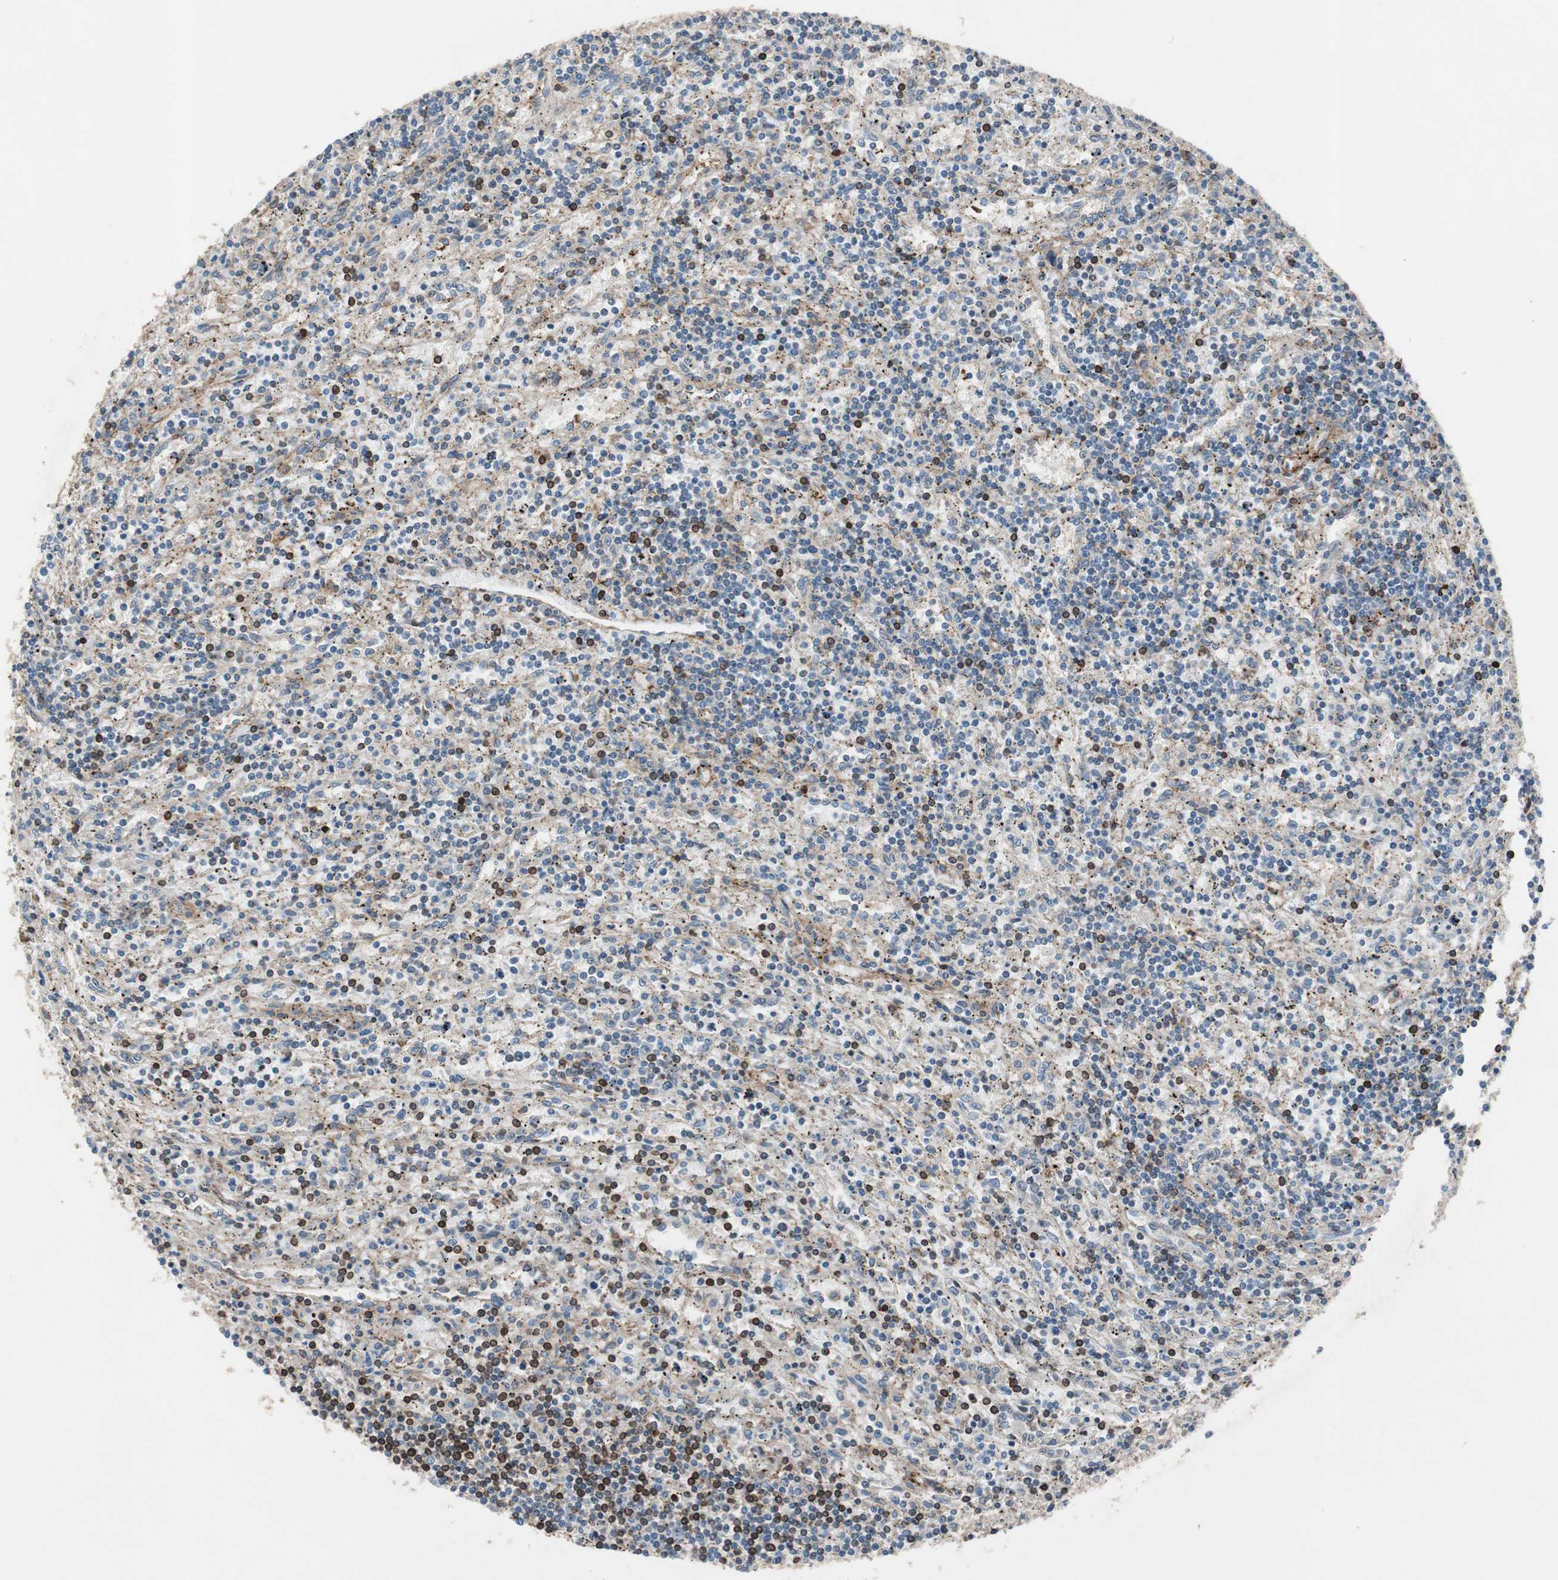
{"staining": {"intensity": "moderate", "quantity": "<25%", "location": "nuclear"}, "tissue": "lymphoma", "cell_type": "Tumor cells", "image_type": "cancer", "snomed": [{"axis": "morphology", "description": "Malignant lymphoma, non-Hodgkin's type, Low grade"}, {"axis": "topography", "description": "Spleen"}], "caption": "Moderate nuclear protein positivity is identified in about <25% of tumor cells in low-grade malignant lymphoma, non-Hodgkin's type.", "gene": "GRHL1", "patient": {"sex": "male", "age": 76}}